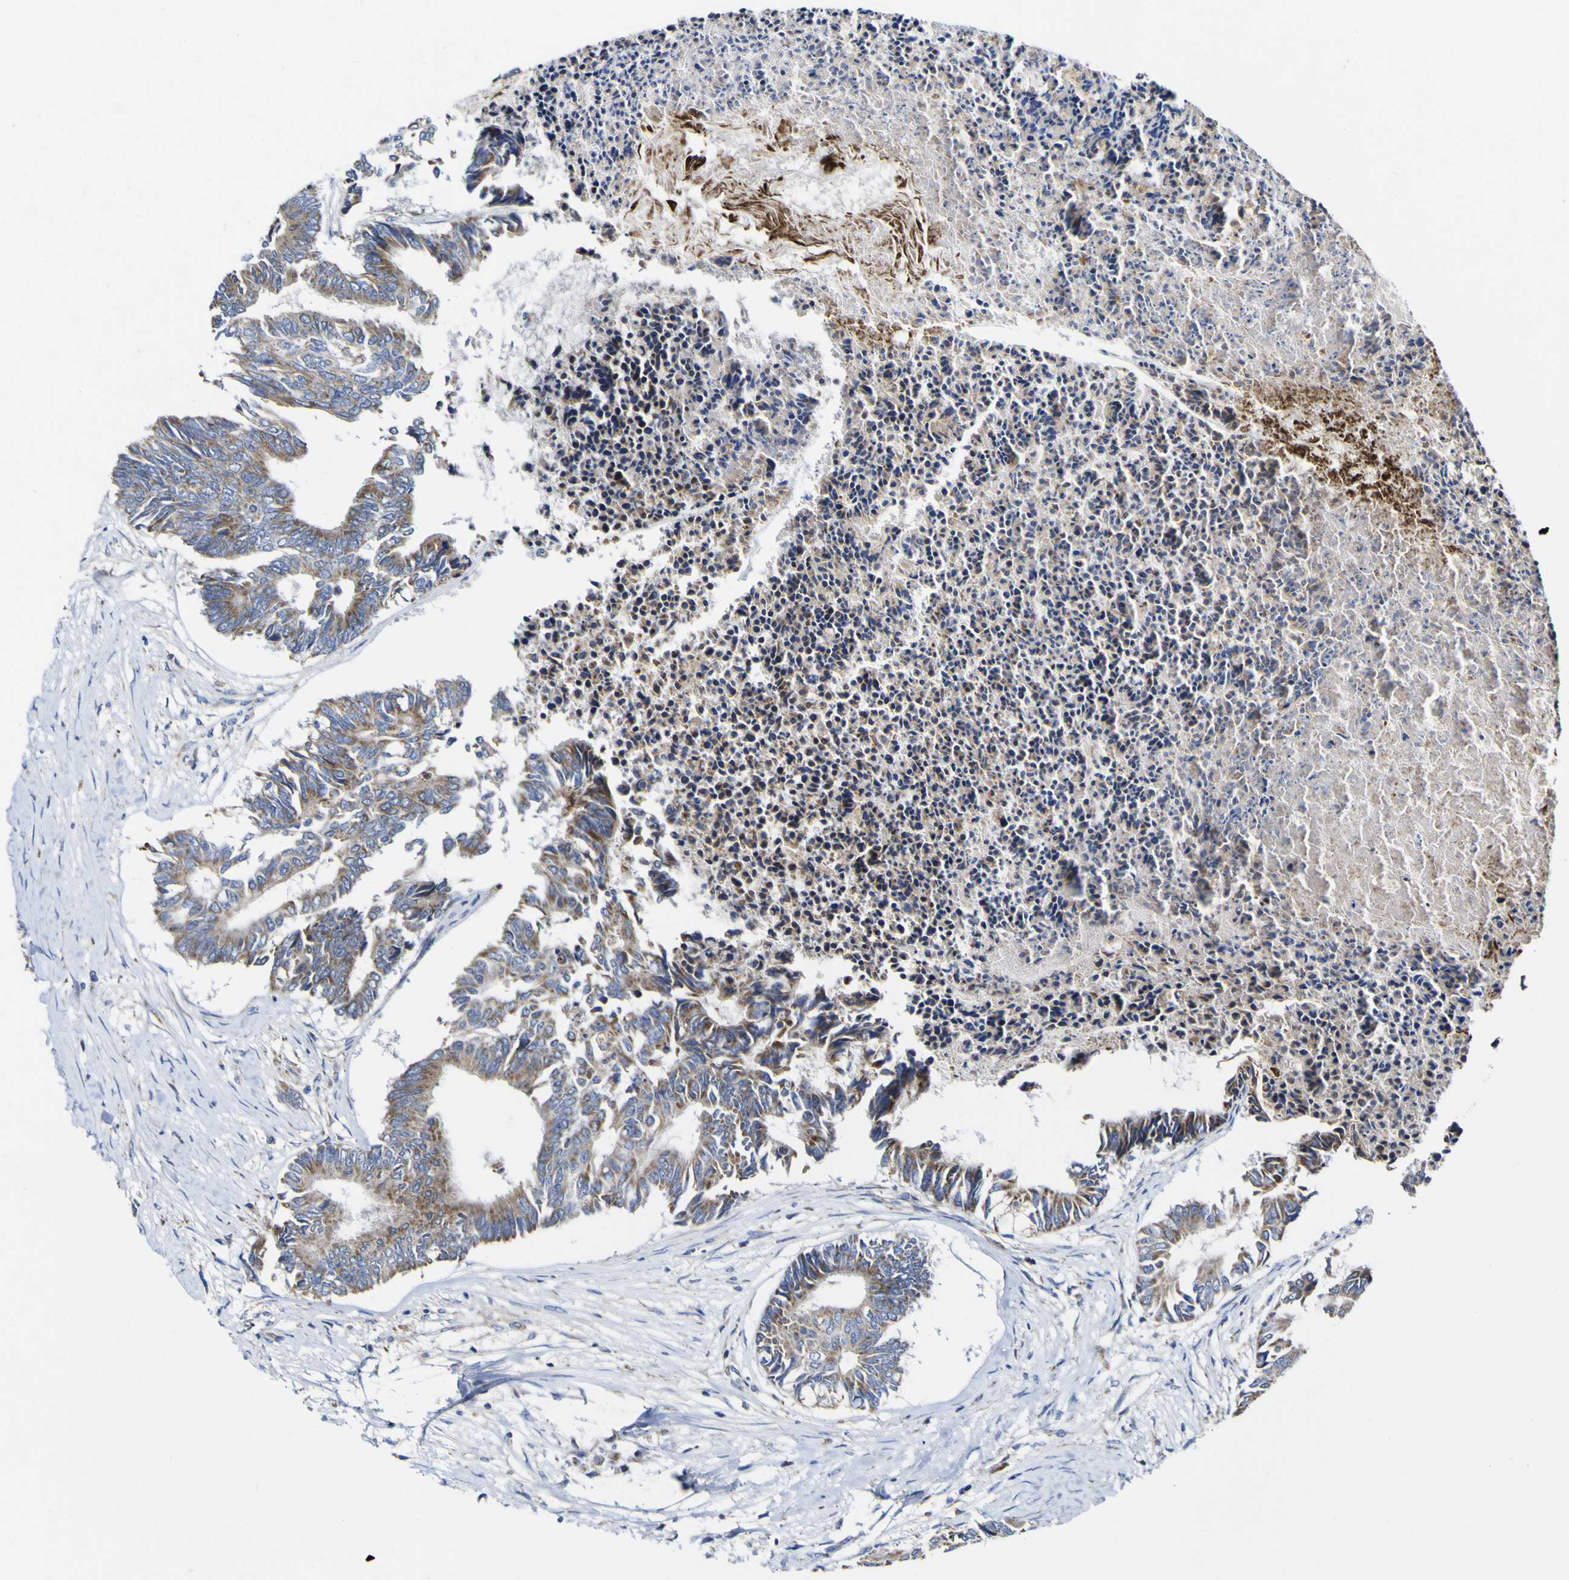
{"staining": {"intensity": "moderate", "quantity": ">75%", "location": "cytoplasmic/membranous"}, "tissue": "colorectal cancer", "cell_type": "Tumor cells", "image_type": "cancer", "snomed": [{"axis": "morphology", "description": "Adenocarcinoma, NOS"}, {"axis": "topography", "description": "Rectum"}], "caption": "Immunohistochemical staining of human colorectal cancer (adenocarcinoma) exhibits moderate cytoplasmic/membranous protein positivity in approximately >75% of tumor cells. The protein of interest is shown in brown color, while the nuclei are stained blue.", "gene": "CCDC90B", "patient": {"sex": "male", "age": 63}}